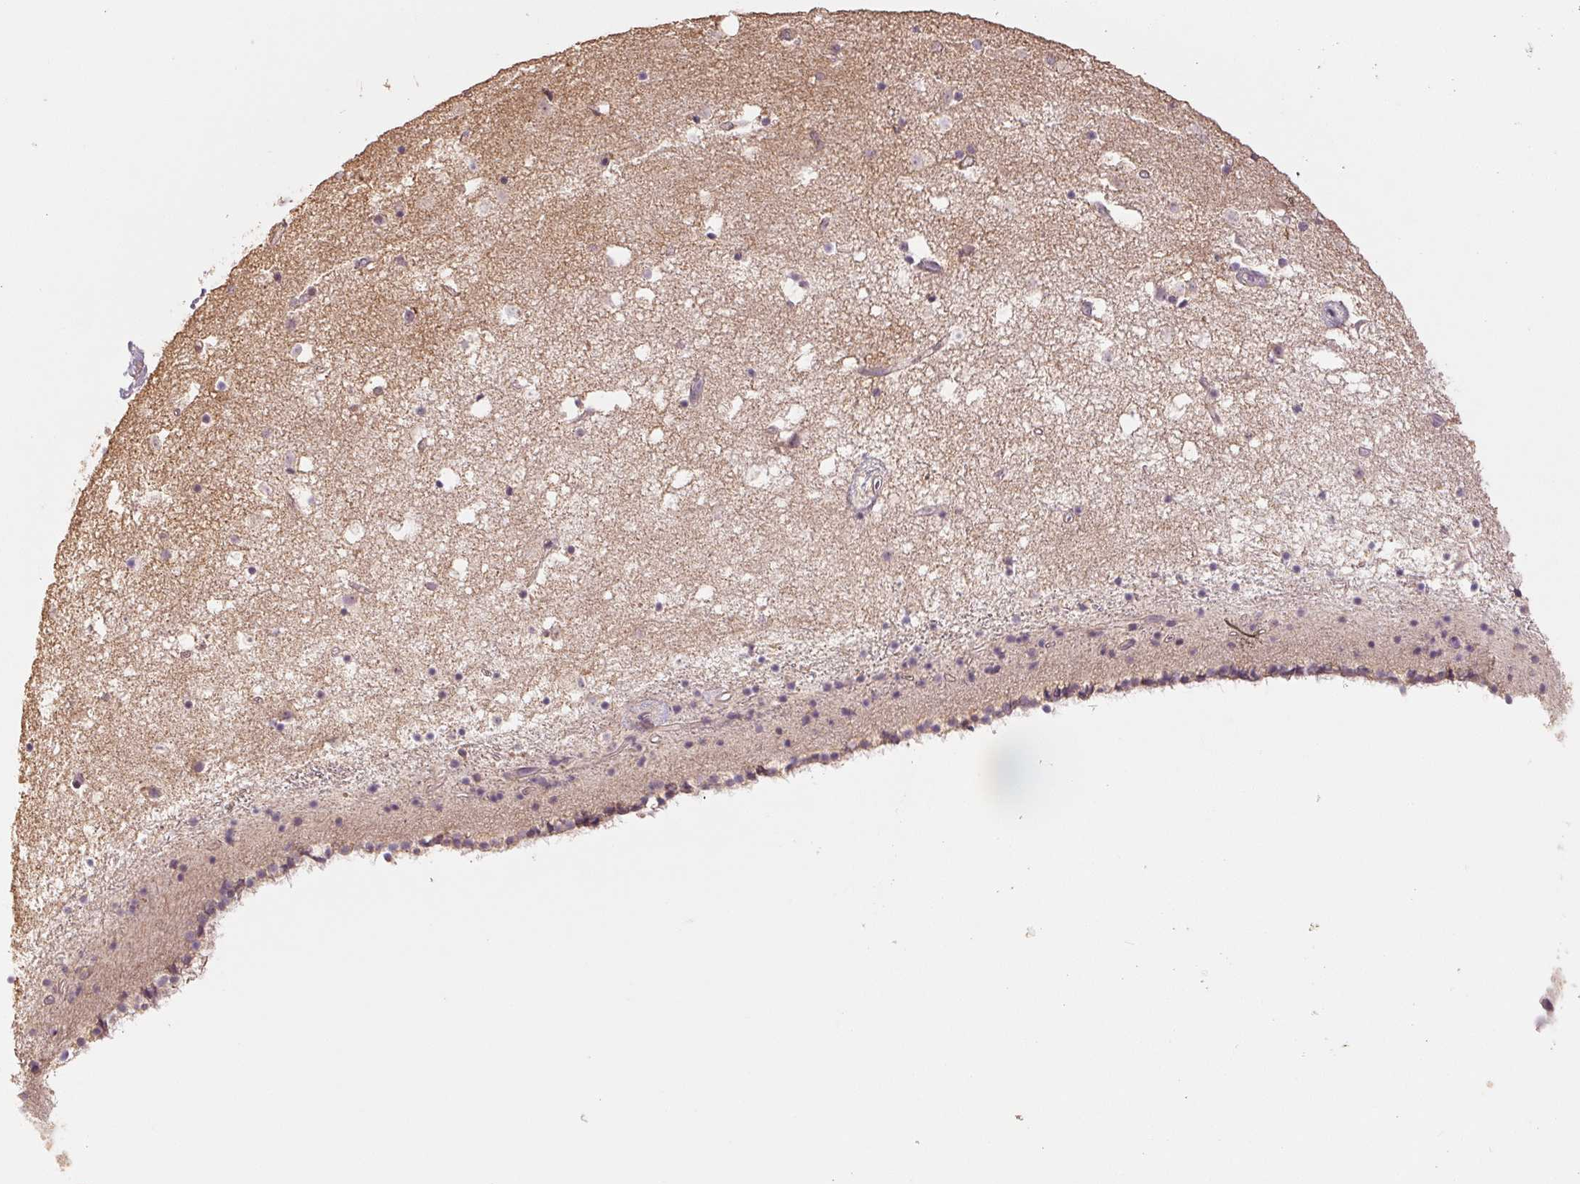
{"staining": {"intensity": "negative", "quantity": "none", "location": "none"}, "tissue": "caudate", "cell_type": "Glial cells", "image_type": "normal", "snomed": [{"axis": "morphology", "description": "Normal tissue, NOS"}, {"axis": "topography", "description": "Lateral ventricle wall"}], "caption": "DAB (3,3'-diaminobenzidine) immunohistochemical staining of benign human caudate exhibits no significant expression in glial cells. (IHC, brightfield microscopy, high magnification).", "gene": "COX14", "patient": {"sex": "female", "age": 71}}